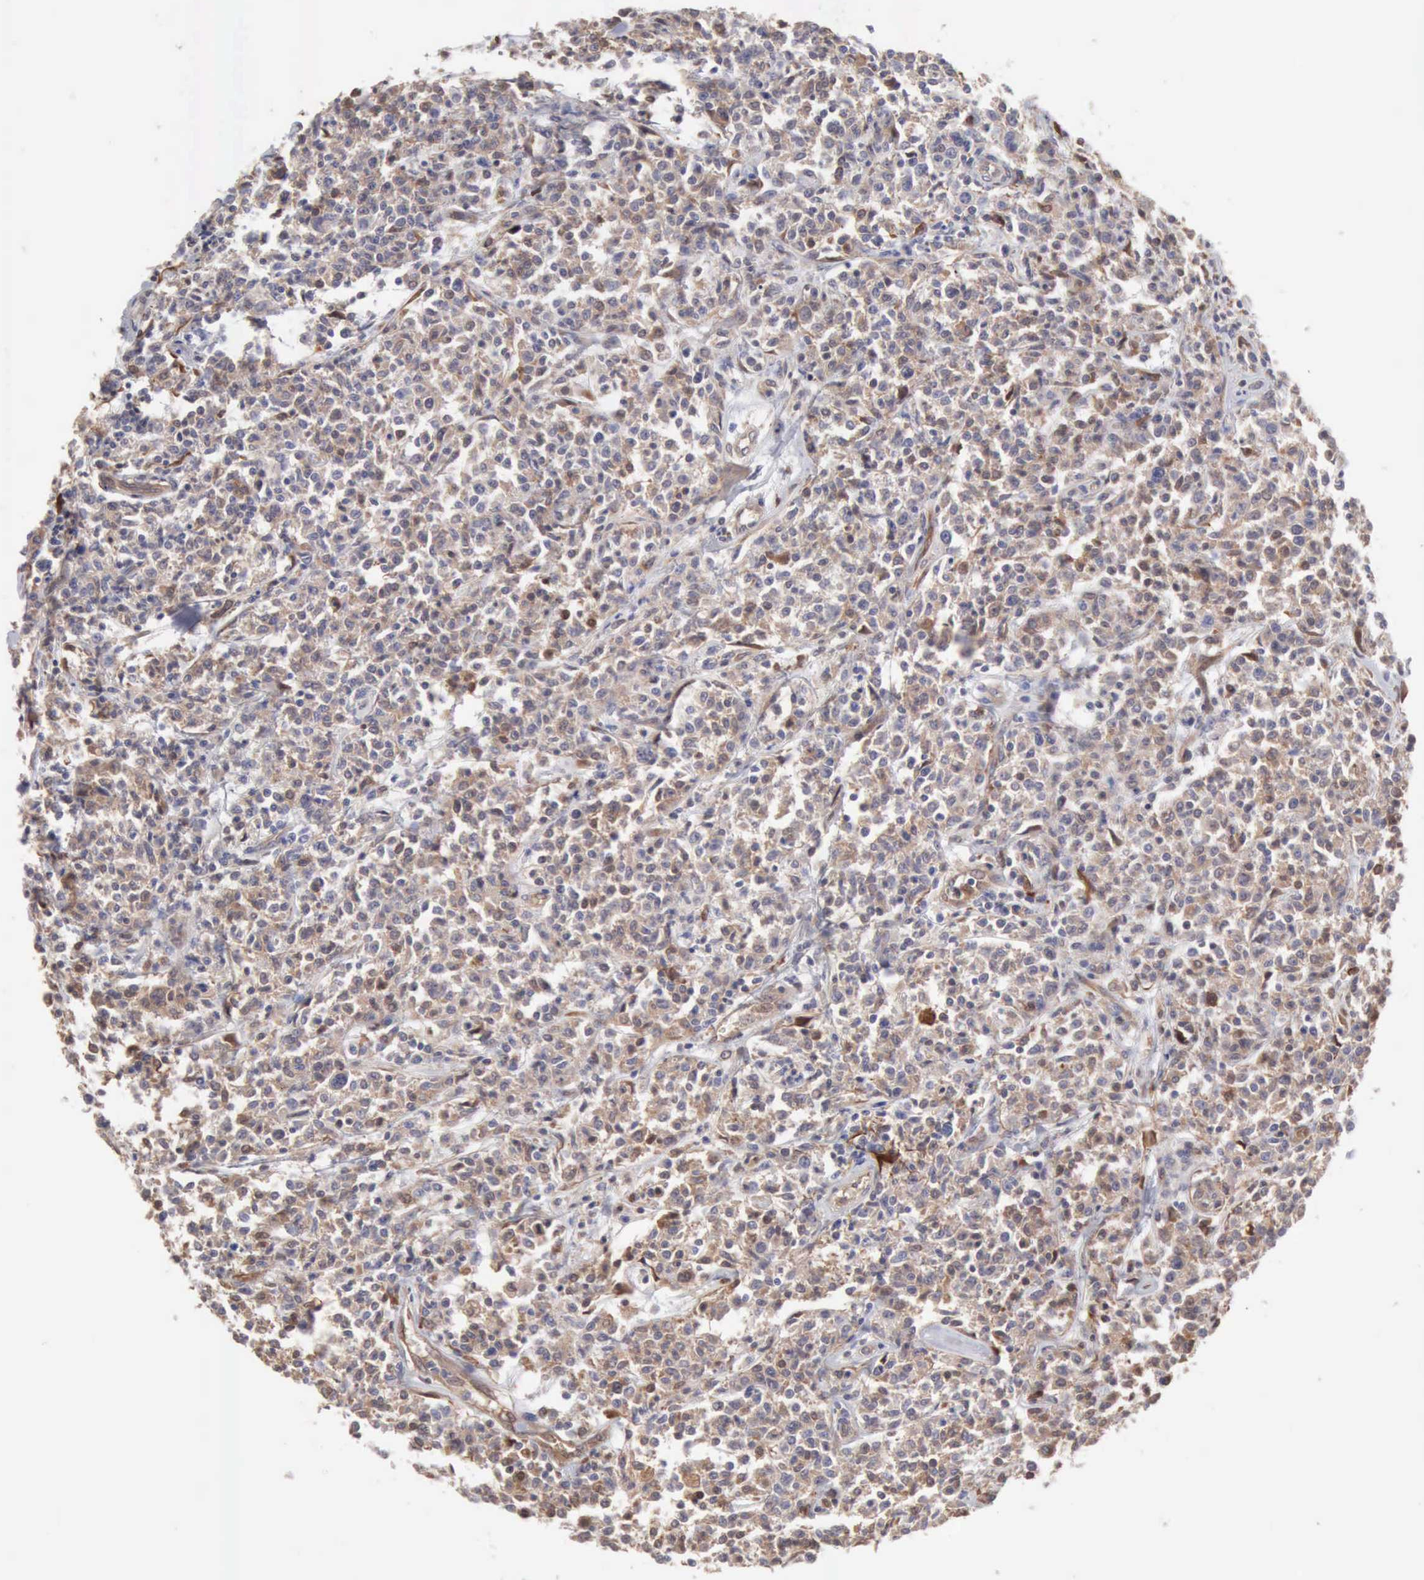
{"staining": {"intensity": "weak", "quantity": "25%-75%", "location": "cytoplasmic/membranous,nuclear"}, "tissue": "lymphoma", "cell_type": "Tumor cells", "image_type": "cancer", "snomed": [{"axis": "morphology", "description": "Malignant lymphoma, non-Hodgkin's type, Low grade"}, {"axis": "topography", "description": "Small intestine"}], "caption": "DAB (3,3'-diaminobenzidine) immunohistochemical staining of human lymphoma exhibits weak cytoplasmic/membranous and nuclear protein staining in approximately 25%-75% of tumor cells.", "gene": "APOL2", "patient": {"sex": "female", "age": 59}}